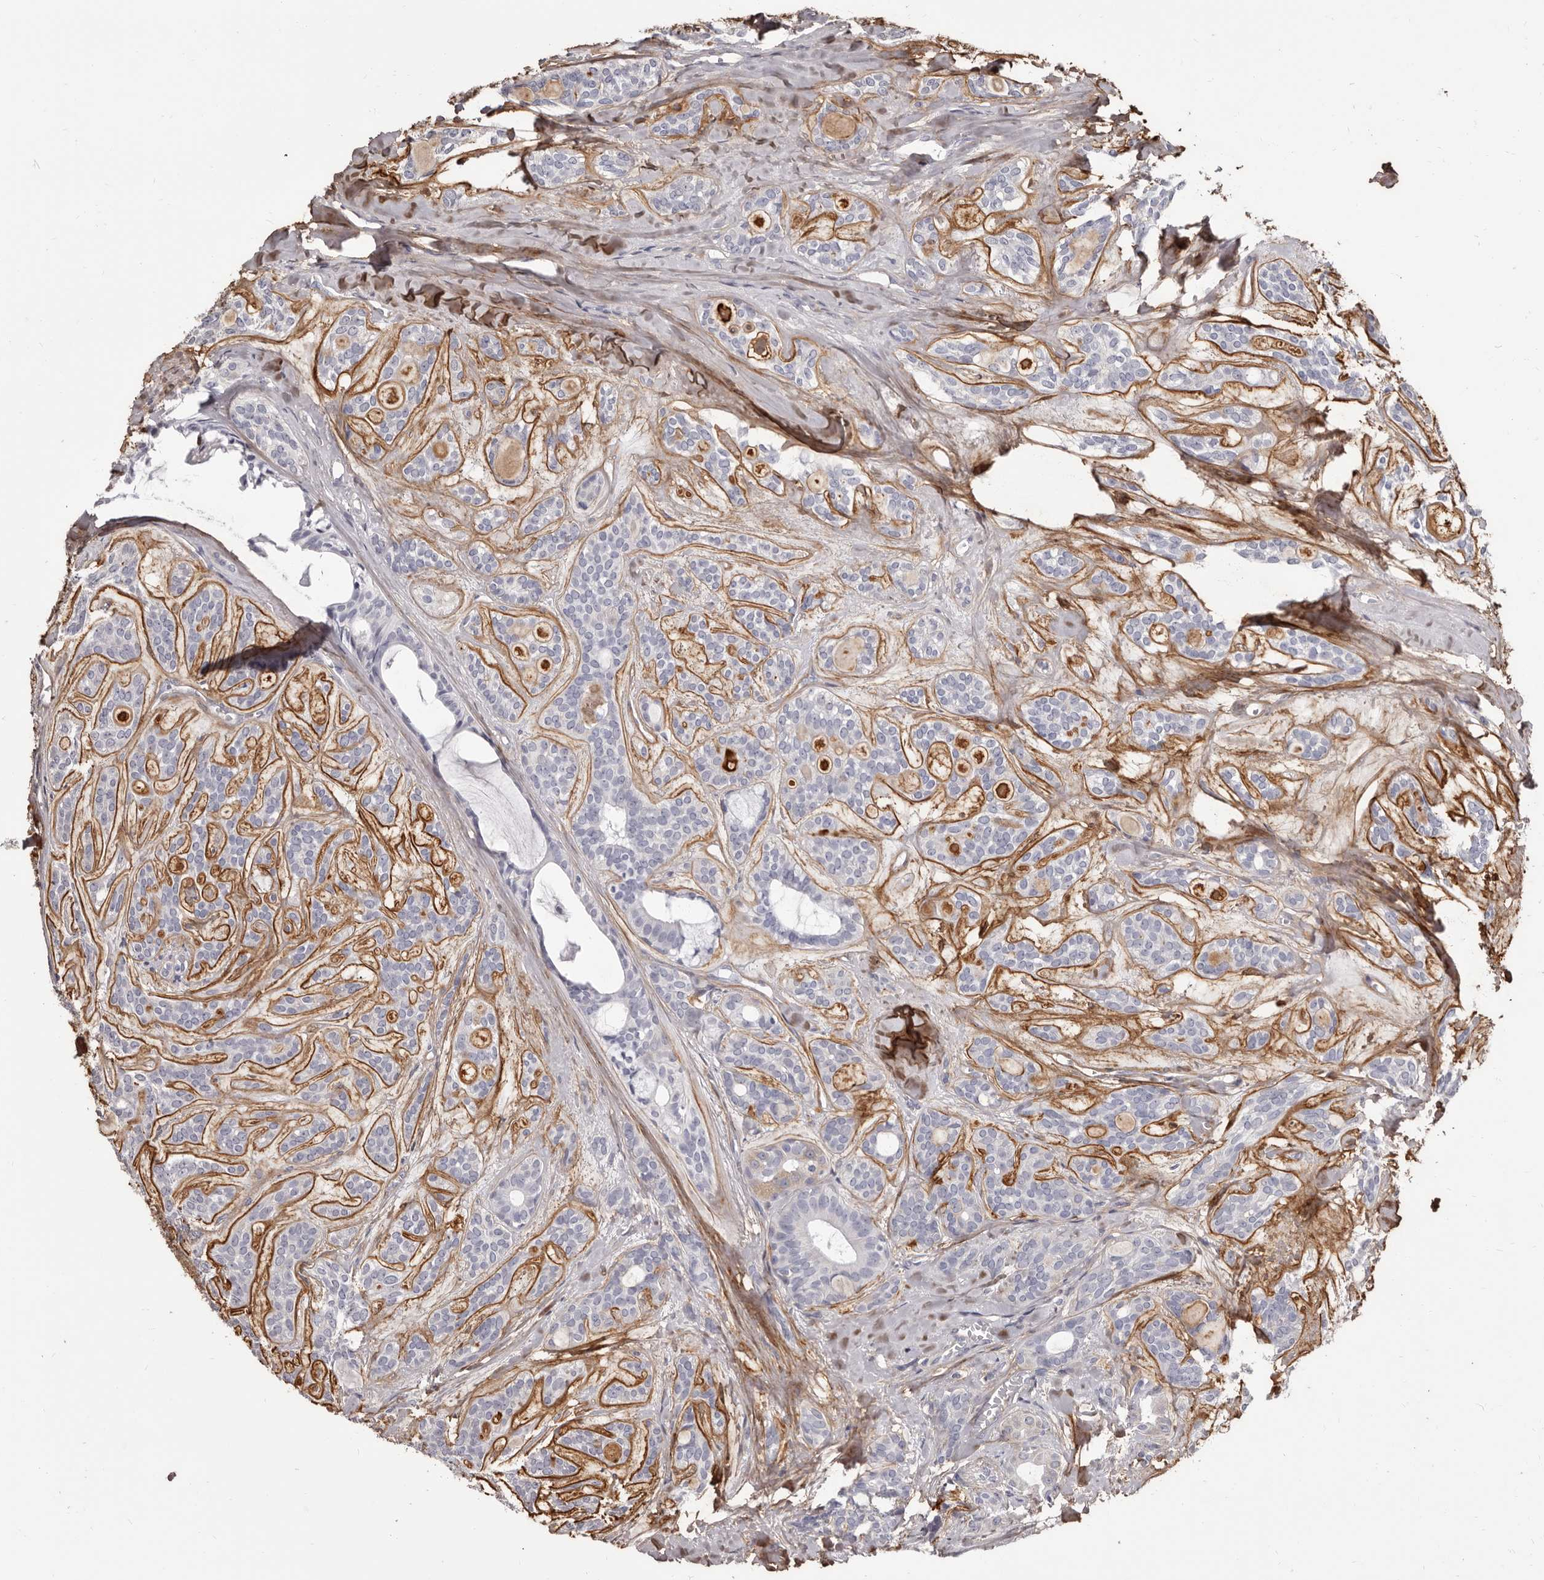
{"staining": {"intensity": "negative", "quantity": "none", "location": "none"}, "tissue": "head and neck cancer", "cell_type": "Tumor cells", "image_type": "cancer", "snomed": [{"axis": "morphology", "description": "Adenocarcinoma, NOS"}, {"axis": "topography", "description": "Head-Neck"}], "caption": "DAB immunohistochemical staining of human head and neck cancer (adenocarcinoma) exhibits no significant positivity in tumor cells.", "gene": "COL6A1", "patient": {"sex": "male", "age": 66}}